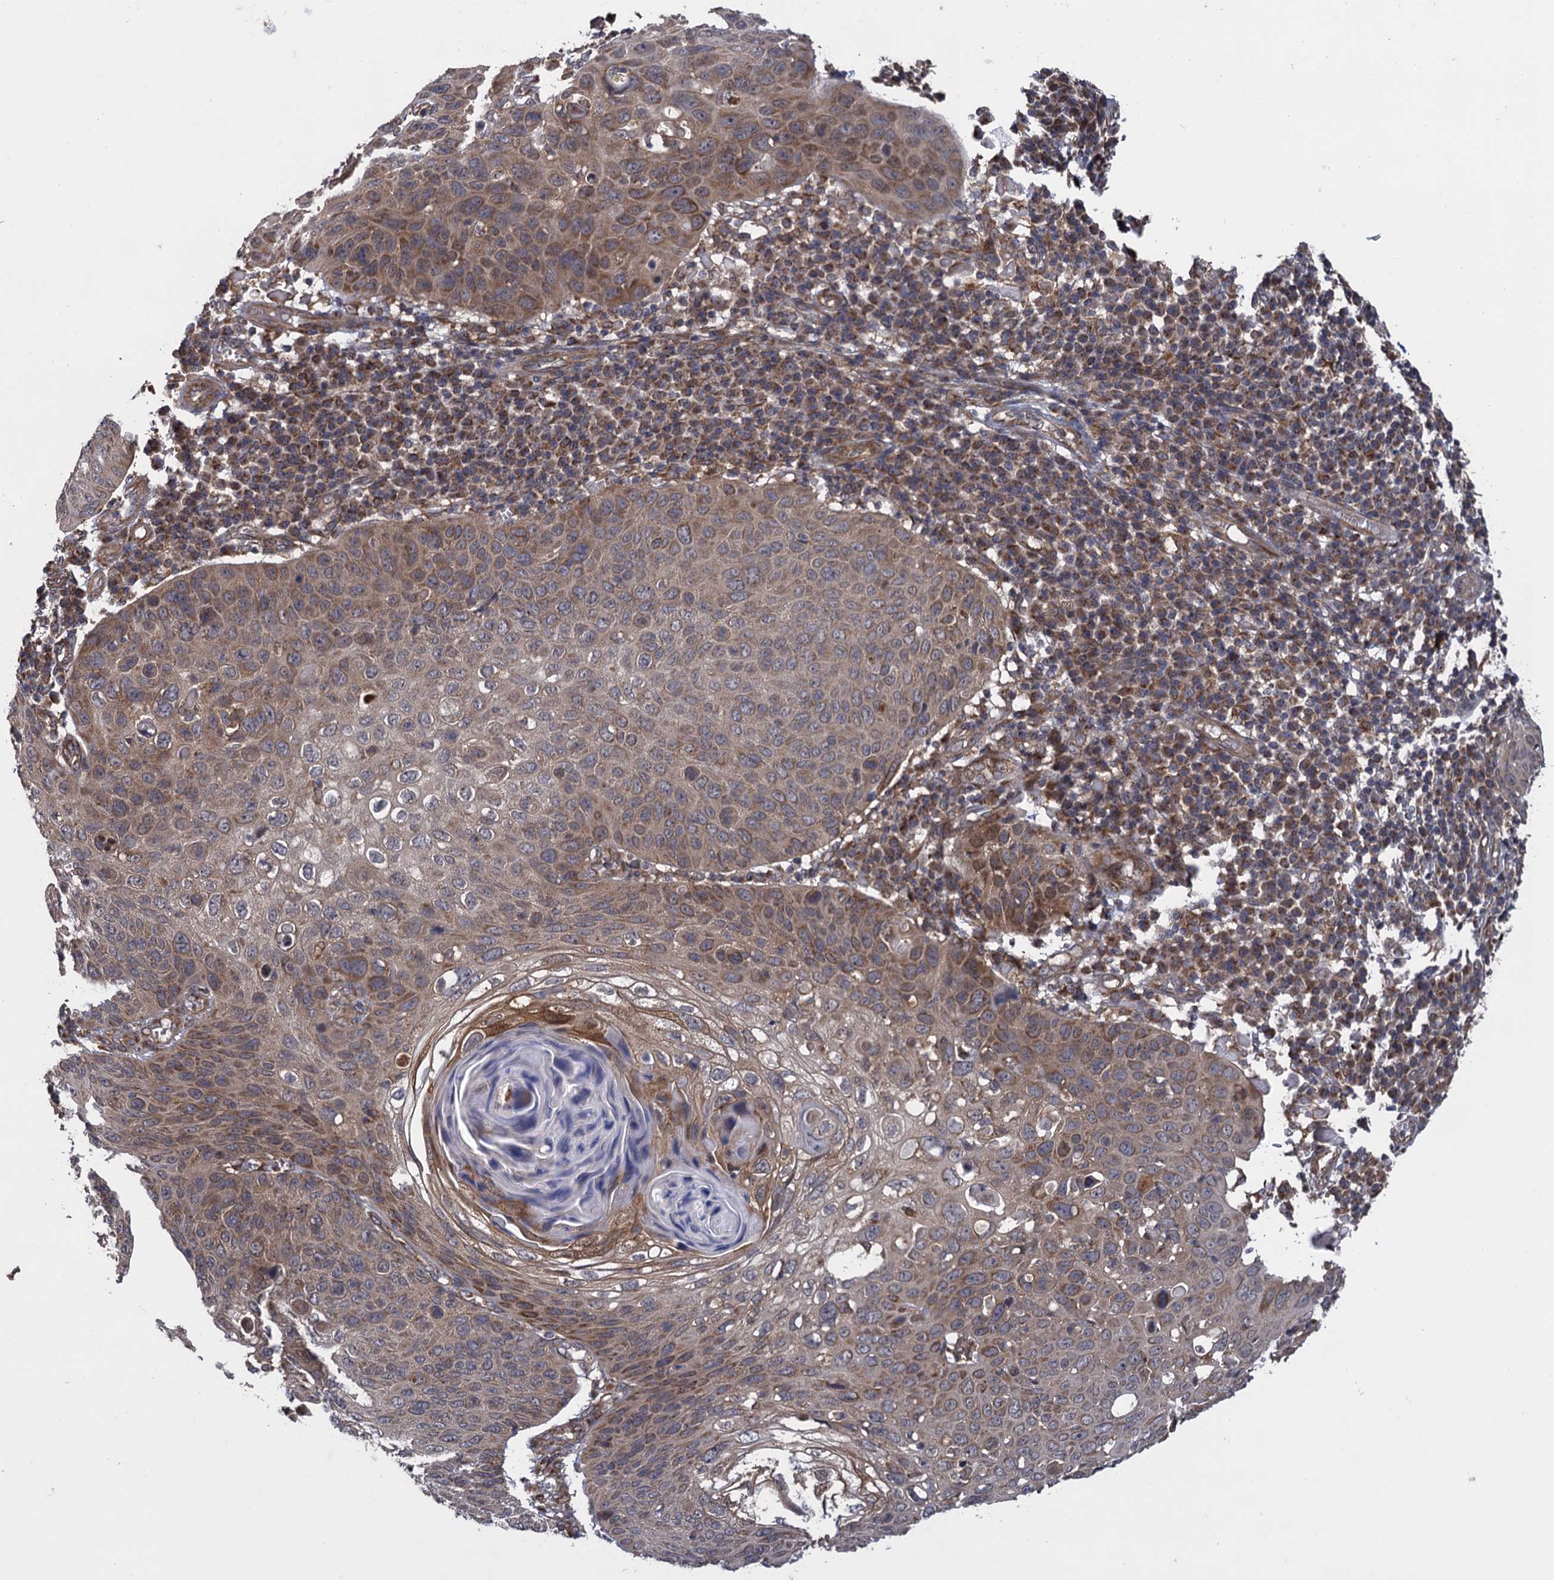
{"staining": {"intensity": "moderate", "quantity": "25%-75%", "location": "cytoplasmic/membranous"}, "tissue": "skin cancer", "cell_type": "Tumor cells", "image_type": "cancer", "snomed": [{"axis": "morphology", "description": "Squamous cell carcinoma, NOS"}, {"axis": "topography", "description": "Skin"}], "caption": "An image of skin squamous cell carcinoma stained for a protein displays moderate cytoplasmic/membranous brown staining in tumor cells. Immunohistochemistry (ihc) stains the protein in brown and the nuclei are stained blue.", "gene": "HAUS1", "patient": {"sex": "female", "age": 90}}